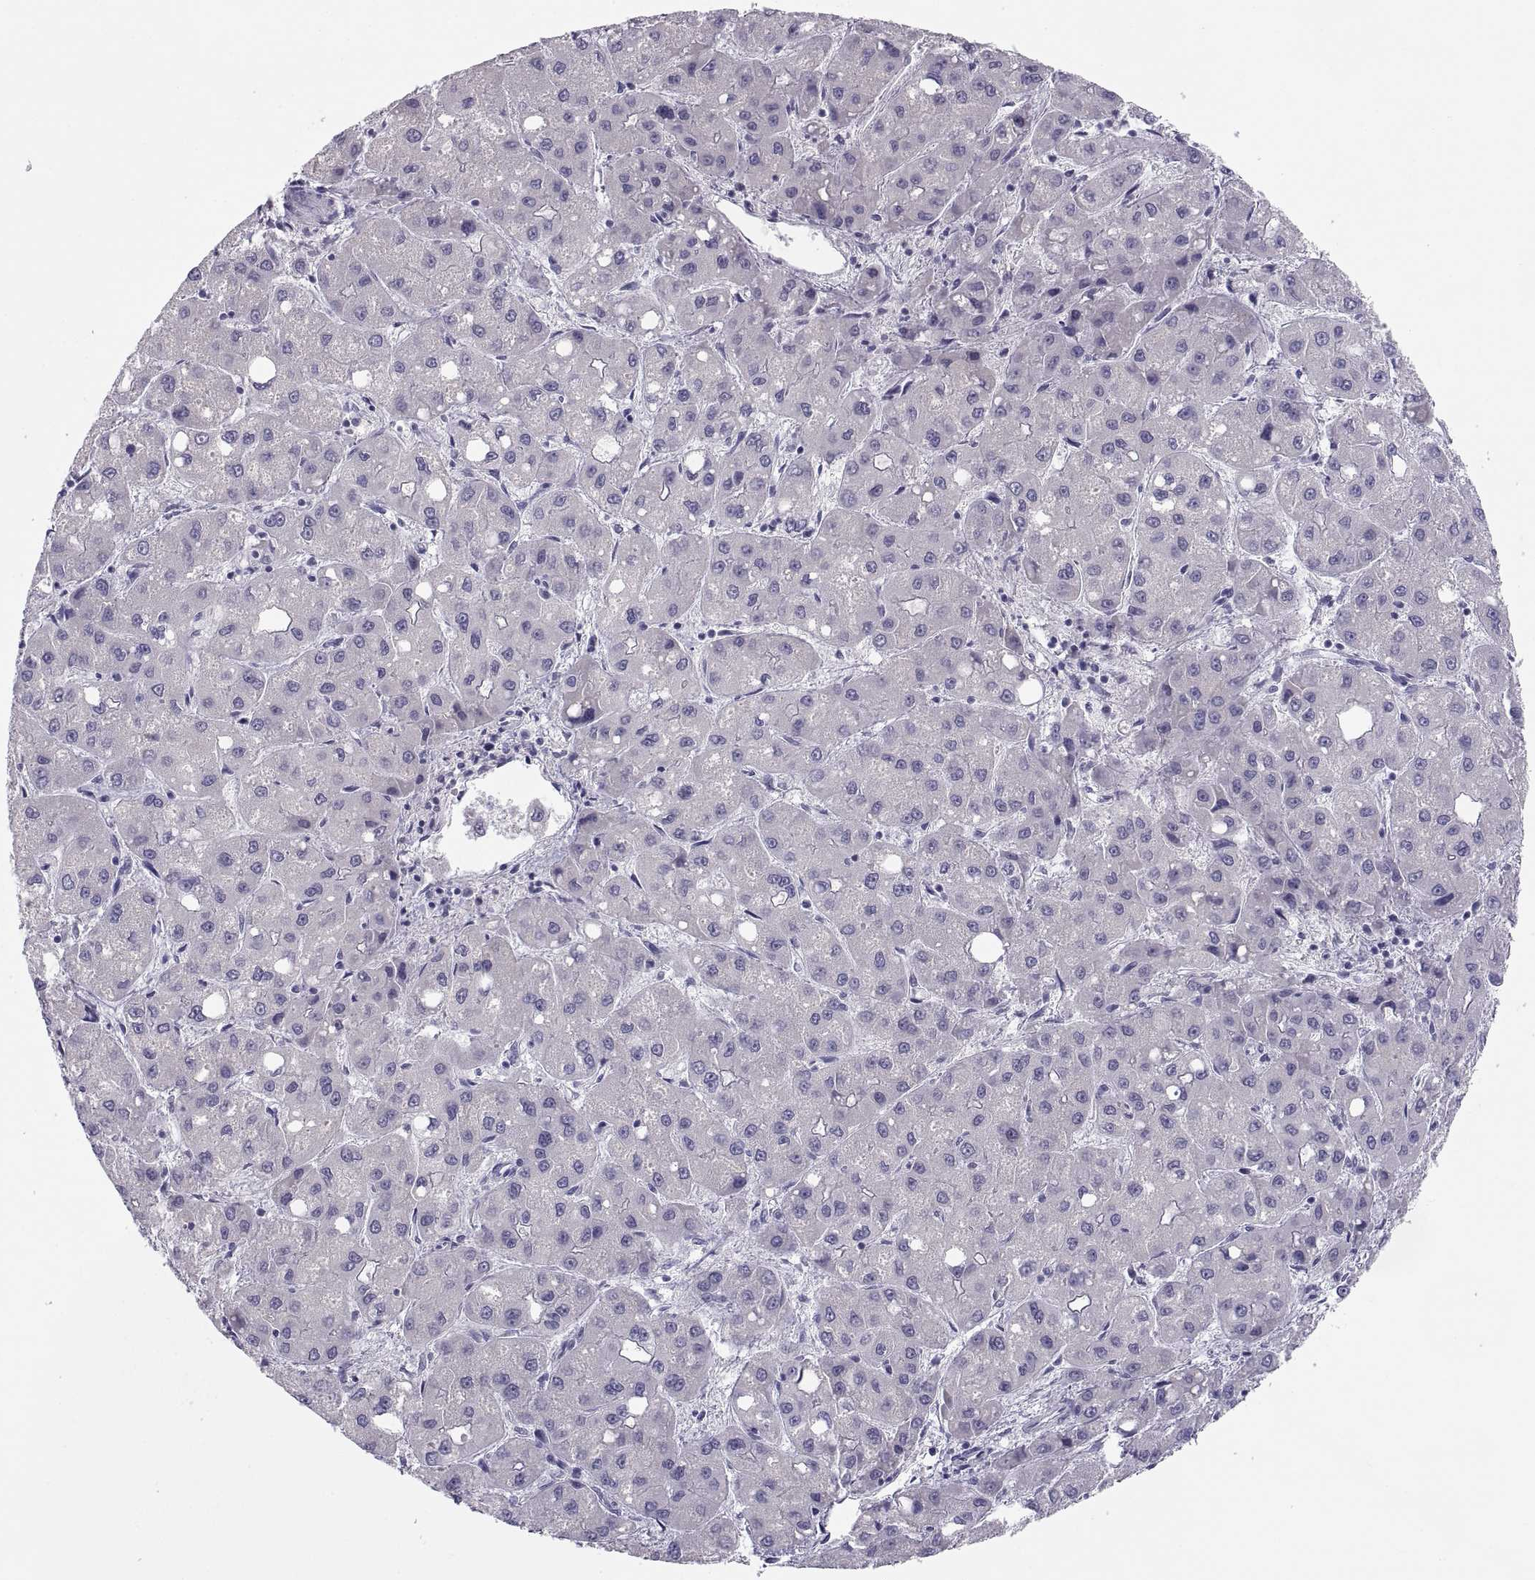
{"staining": {"intensity": "negative", "quantity": "none", "location": "none"}, "tissue": "liver cancer", "cell_type": "Tumor cells", "image_type": "cancer", "snomed": [{"axis": "morphology", "description": "Carcinoma, Hepatocellular, NOS"}, {"axis": "topography", "description": "Liver"}], "caption": "This is an IHC micrograph of human liver cancer. There is no staining in tumor cells.", "gene": "MAGEB2", "patient": {"sex": "male", "age": 73}}